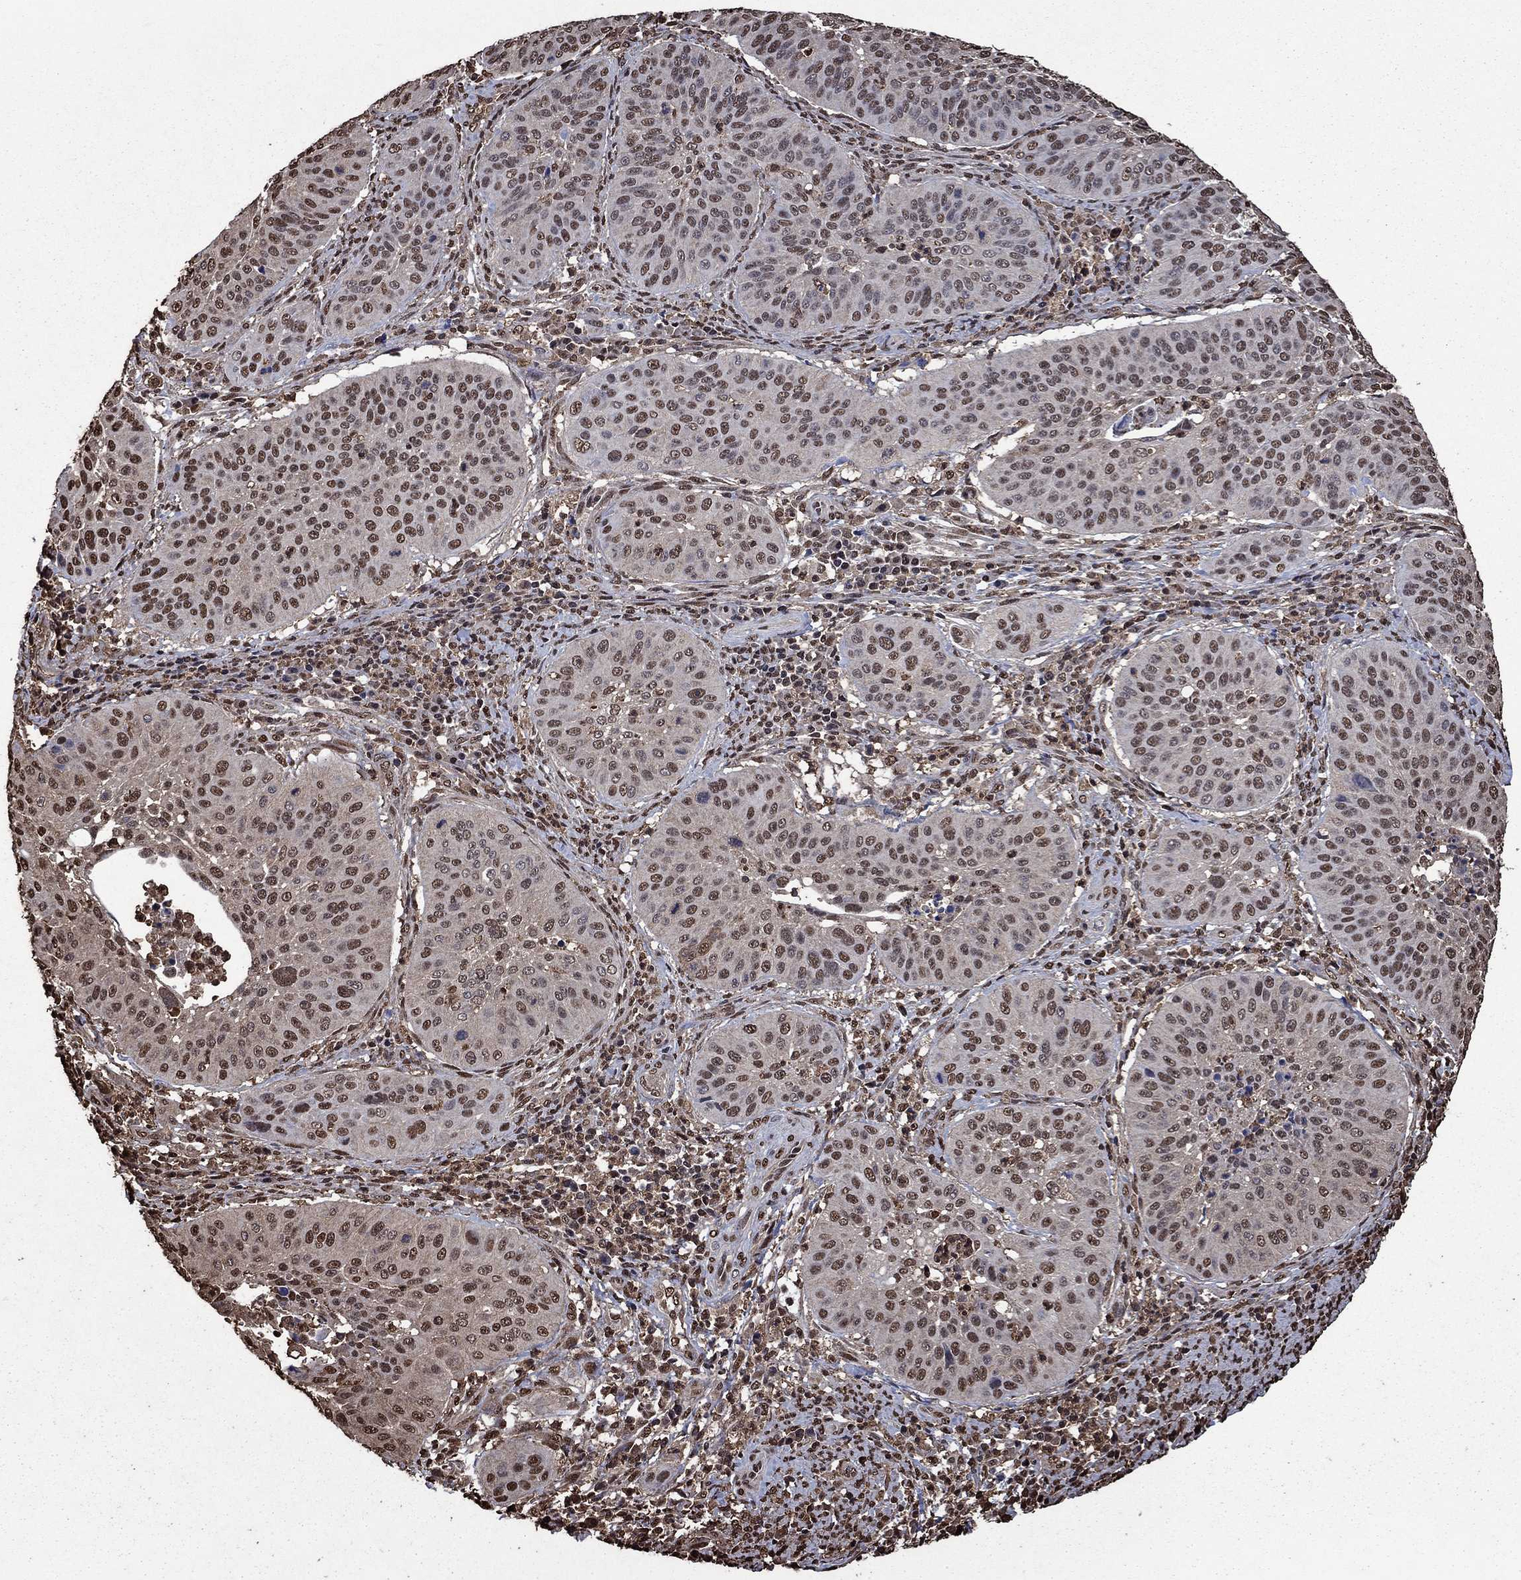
{"staining": {"intensity": "moderate", "quantity": "25%-75%", "location": "nuclear"}, "tissue": "cervical cancer", "cell_type": "Tumor cells", "image_type": "cancer", "snomed": [{"axis": "morphology", "description": "Normal tissue, NOS"}, {"axis": "morphology", "description": "Squamous cell carcinoma, NOS"}, {"axis": "topography", "description": "Cervix"}], "caption": "Immunohistochemical staining of squamous cell carcinoma (cervical) reveals medium levels of moderate nuclear protein positivity in about 25%-75% of tumor cells.", "gene": "GAPDH", "patient": {"sex": "female", "age": 39}}